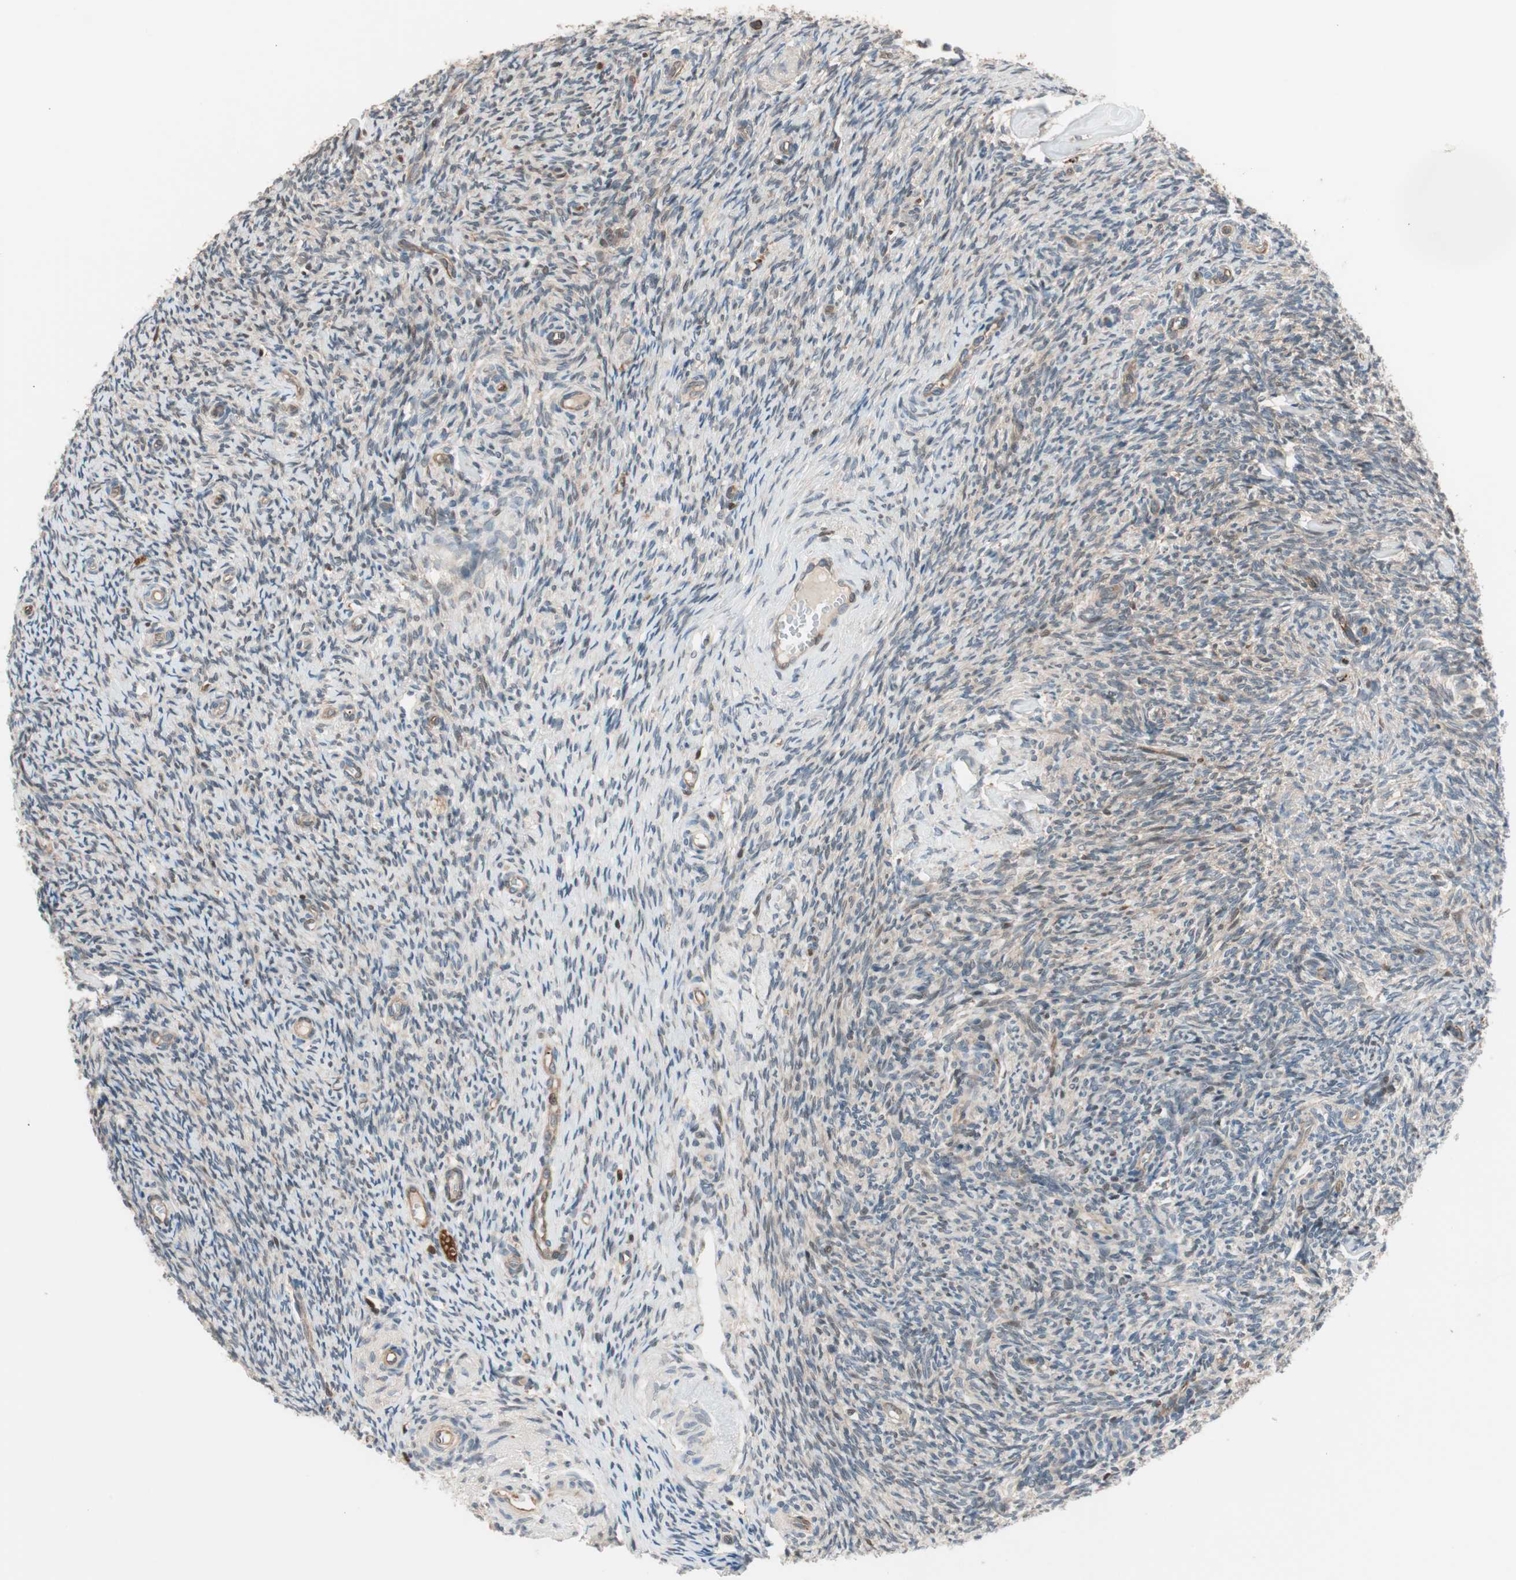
{"staining": {"intensity": "weak", "quantity": "<25%", "location": "cytoplasmic/membranous"}, "tissue": "ovary", "cell_type": "Ovarian stroma cells", "image_type": "normal", "snomed": [{"axis": "morphology", "description": "Normal tissue, NOS"}, {"axis": "topography", "description": "Ovary"}], "caption": "Protein analysis of benign ovary demonstrates no significant staining in ovarian stroma cells. (Immunohistochemistry (ihc), brightfield microscopy, high magnification).", "gene": "P3R3URF", "patient": {"sex": "female", "age": 60}}